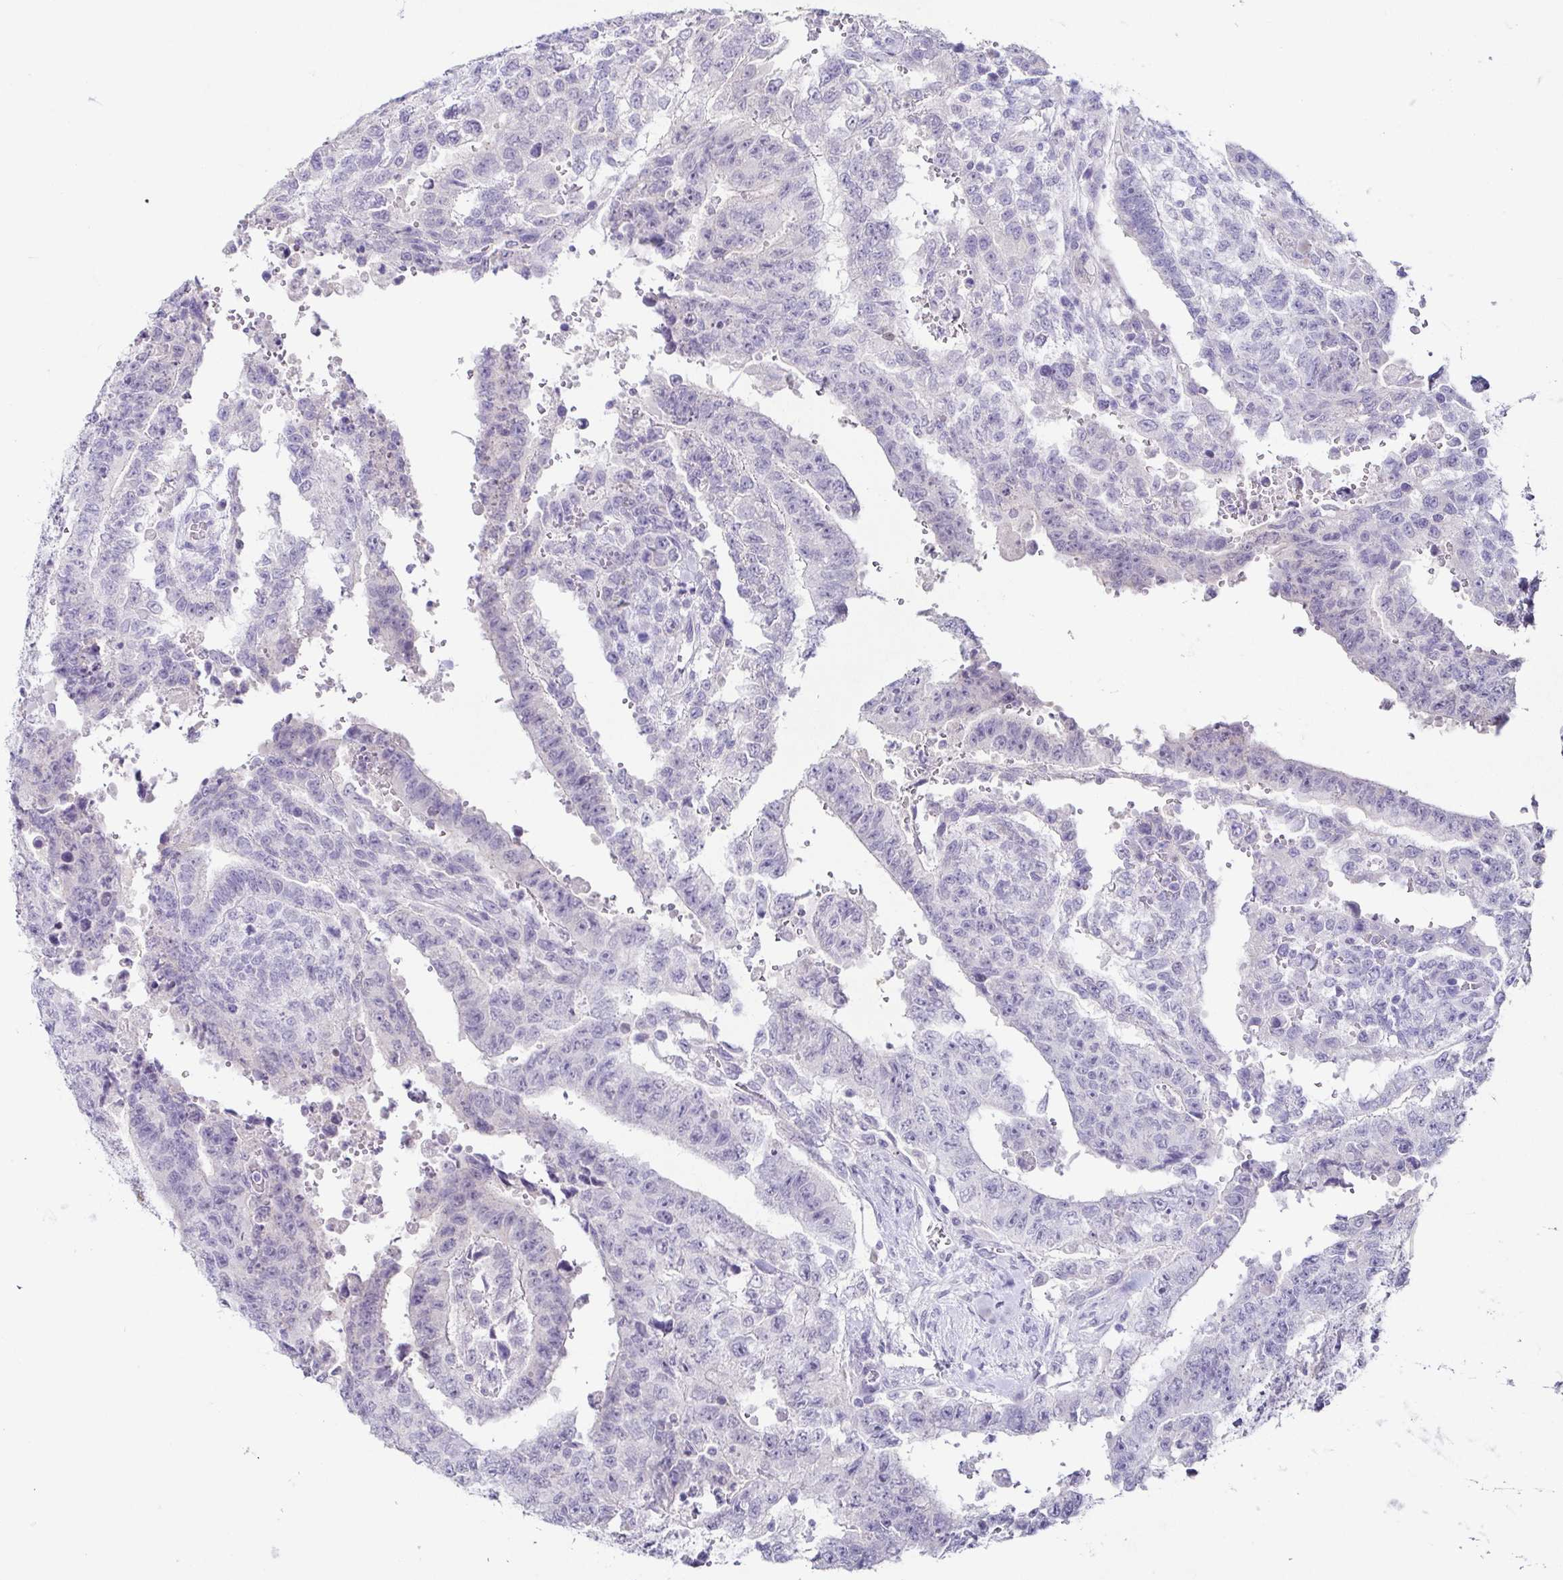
{"staining": {"intensity": "negative", "quantity": "none", "location": "none"}, "tissue": "testis cancer", "cell_type": "Tumor cells", "image_type": "cancer", "snomed": [{"axis": "morphology", "description": "Carcinoma, Embryonal, NOS"}, {"axis": "topography", "description": "Testis"}], "caption": "This micrograph is of testis embryonal carcinoma stained with immunohistochemistry (IHC) to label a protein in brown with the nuclei are counter-stained blue. There is no positivity in tumor cells. (IHC, brightfield microscopy, high magnification).", "gene": "TP73", "patient": {"sex": "male", "age": 24}}